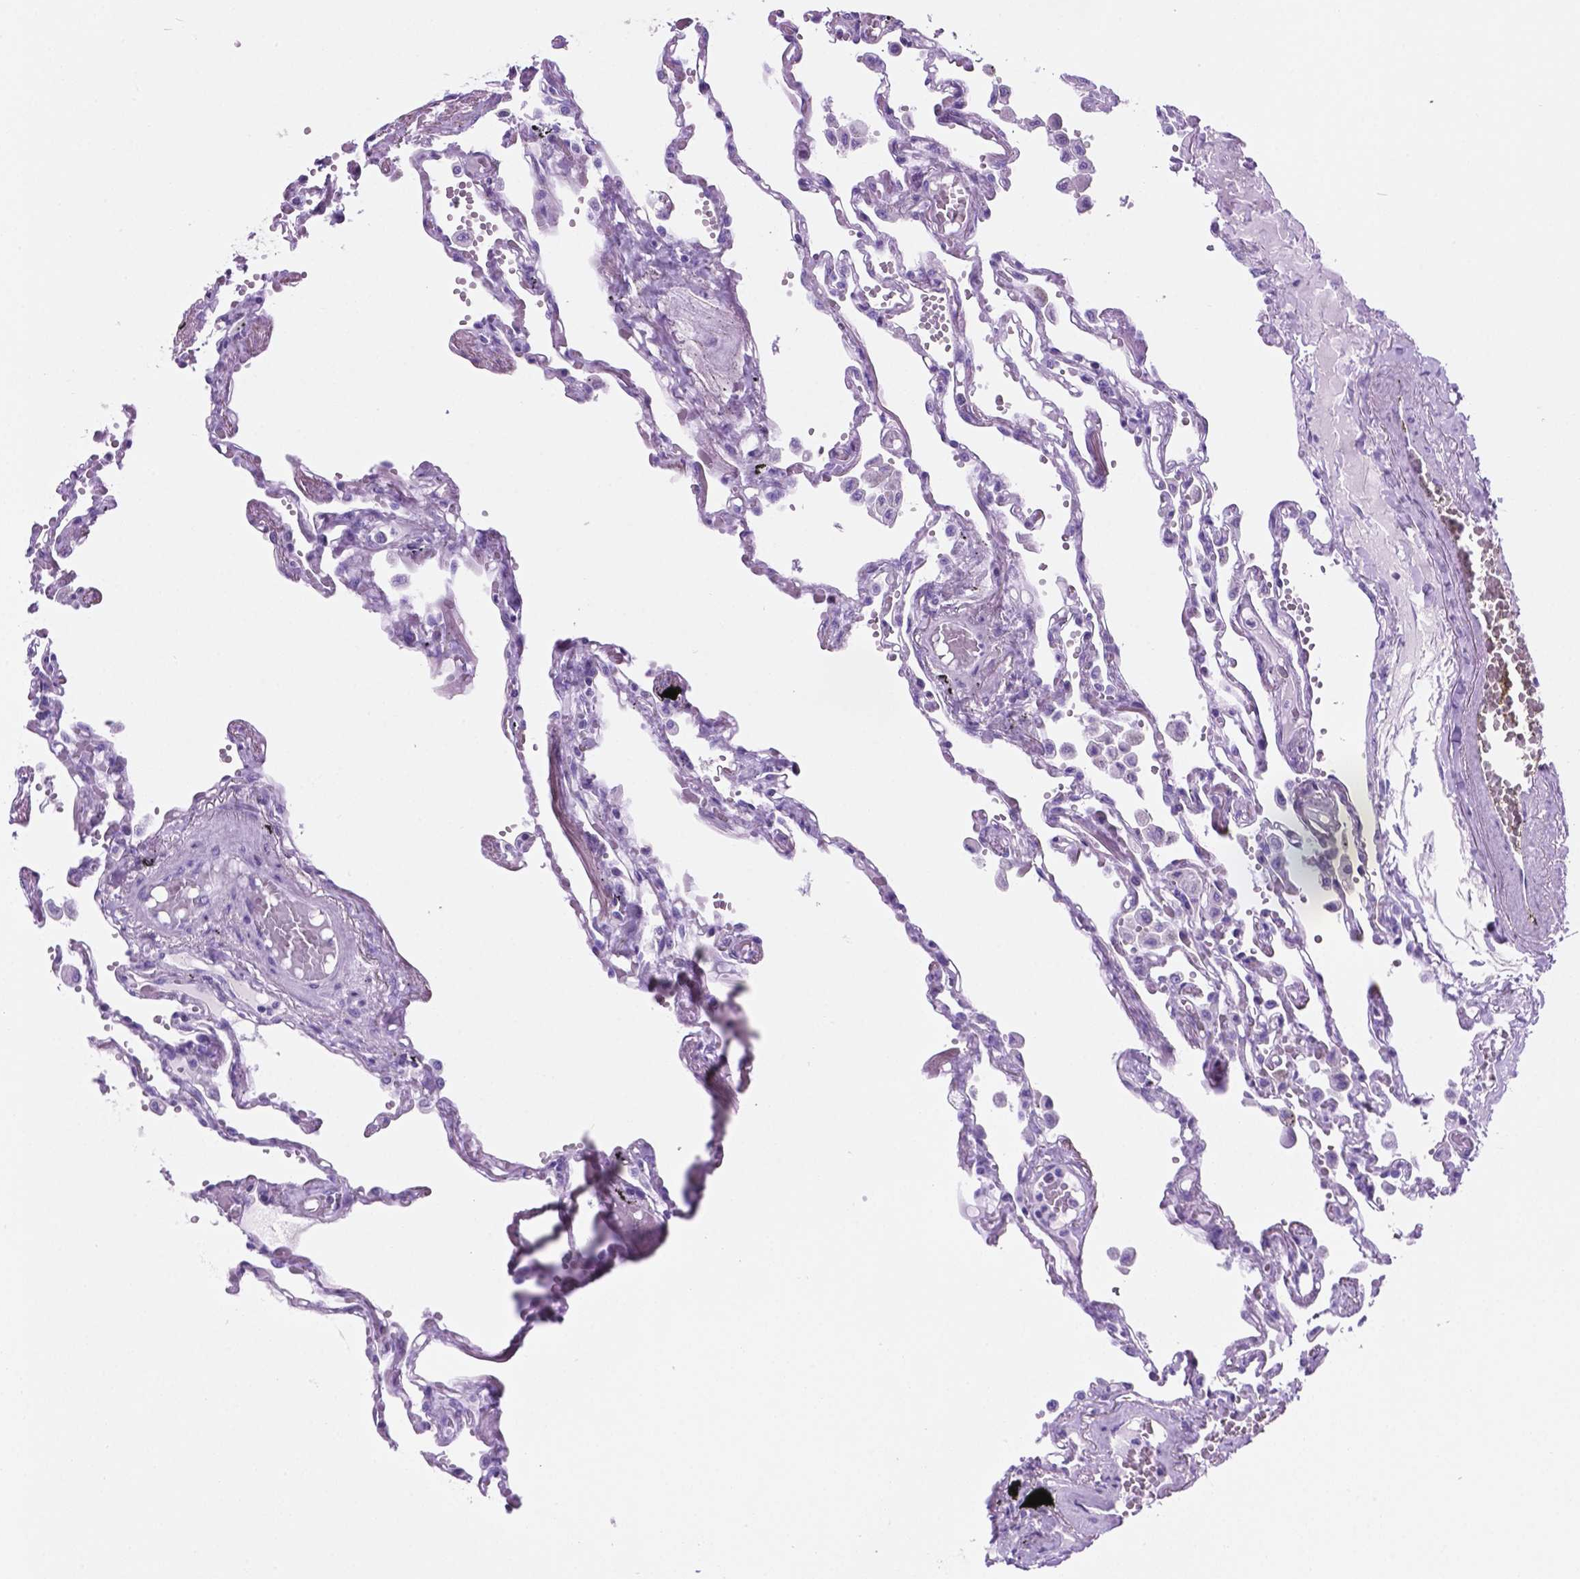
{"staining": {"intensity": "negative", "quantity": "none", "location": "none"}, "tissue": "lung", "cell_type": "Alveolar cells", "image_type": "normal", "snomed": [{"axis": "morphology", "description": "Normal tissue, NOS"}, {"axis": "morphology", "description": "Adenocarcinoma, NOS"}, {"axis": "topography", "description": "Cartilage tissue"}, {"axis": "topography", "description": "Lung"}], "caption": "This is an immunohistochemistry histopathology image of unremarkable lung. There is no expression in alveolar cells.", "gene": "C17orf107", "patient": {"sex": "female", "age": 67}}